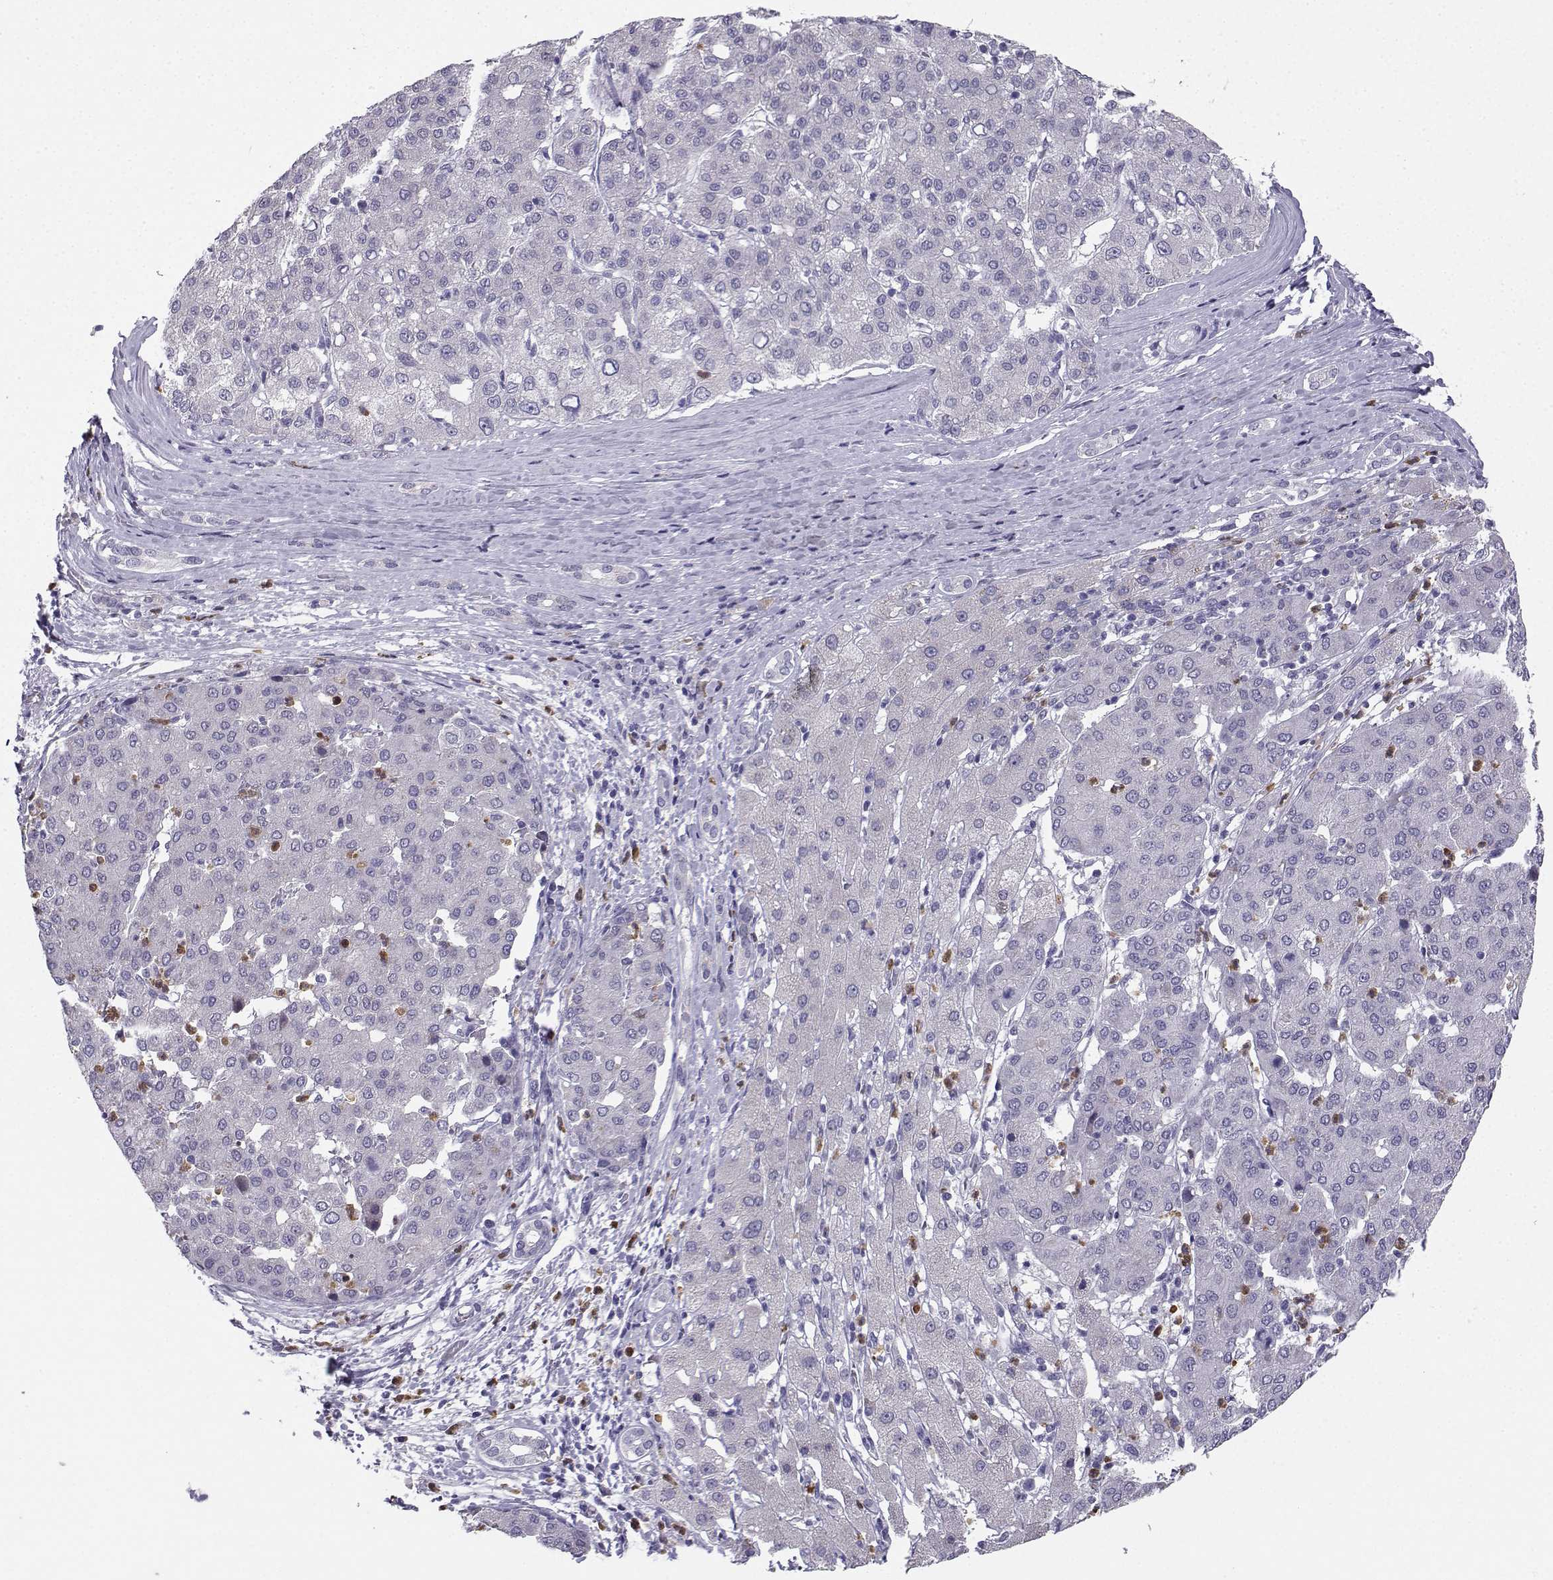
{"staining": {"intensity": "negative", "quantity": "none", "location": "none"}, "tissue": "liver cancer", "cell_type": "Tumor cells", "image_type": "cancer", "snomed": [{"axis": "morphology", "description": "Carcinoma, Hepatocellular, NOS"}, {"axis": "topography", "description": "Liver"}], "caption": "This image is of liver hepatocellular carcinoma stained with immunohistochemistry to label a protein in brown with the nuclei are counter-stained blue. There is no positivity in tumor cells.", "gene": "CALY", "patient": {"sex": "male", "age": 65}}